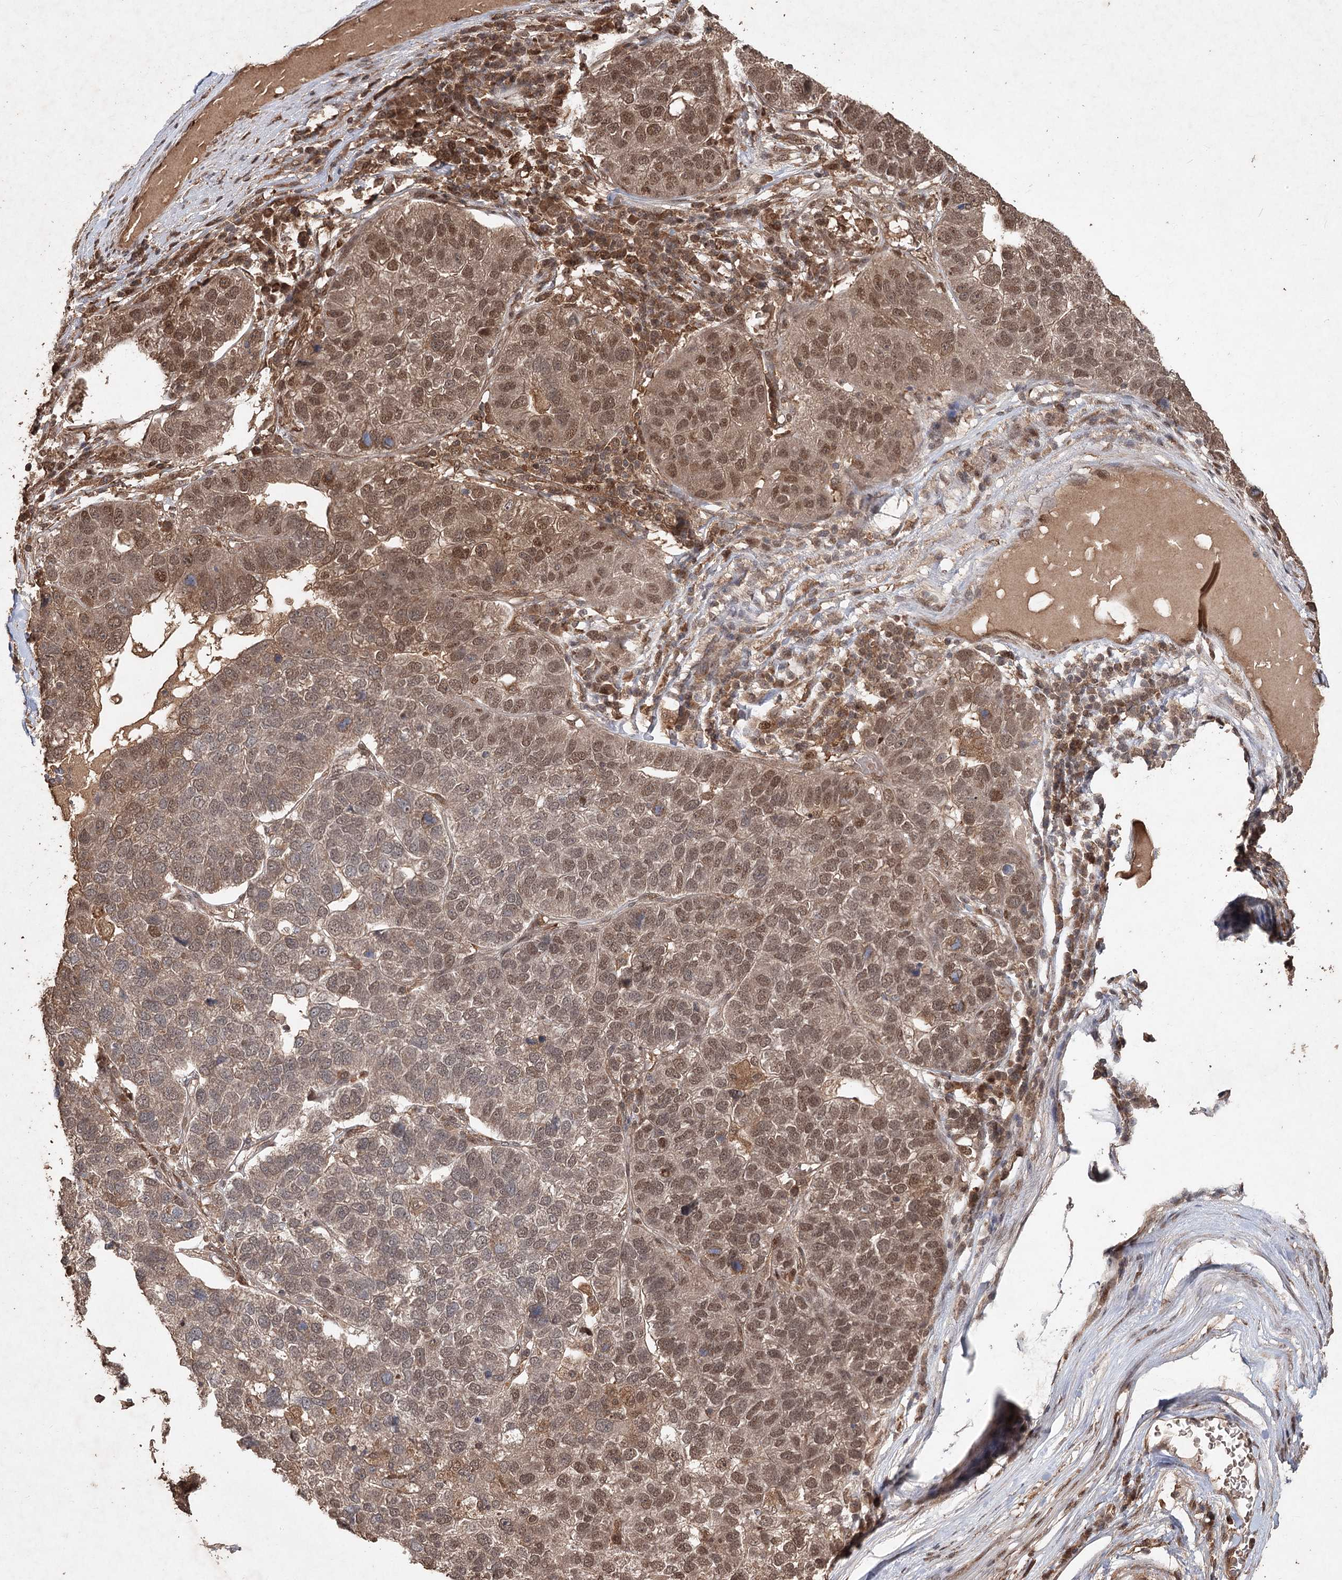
{"staining": {"intensity": "moderate", "quantity": ">75%", "location": "cytoplasmic/membranous,nuclear"}, "tissue": "pancreatic cancer", "cell_type": "Tumor cells", "image_type": "cancer", "snomed": [{"axis": "morphology", "description": "Adenocarcinoma, NOS"}, {"axis": "topography", "description": "Pancreas"}], "caption": "Human pancreatic adenocarcinoma stained for a protein (brown) displays moderate cytoplasmic/membranous and nuclear positive positivity in about >75% of tumor cells.", "gene": "FBXO7", "patient": {"sex": "female", "age": 61}}